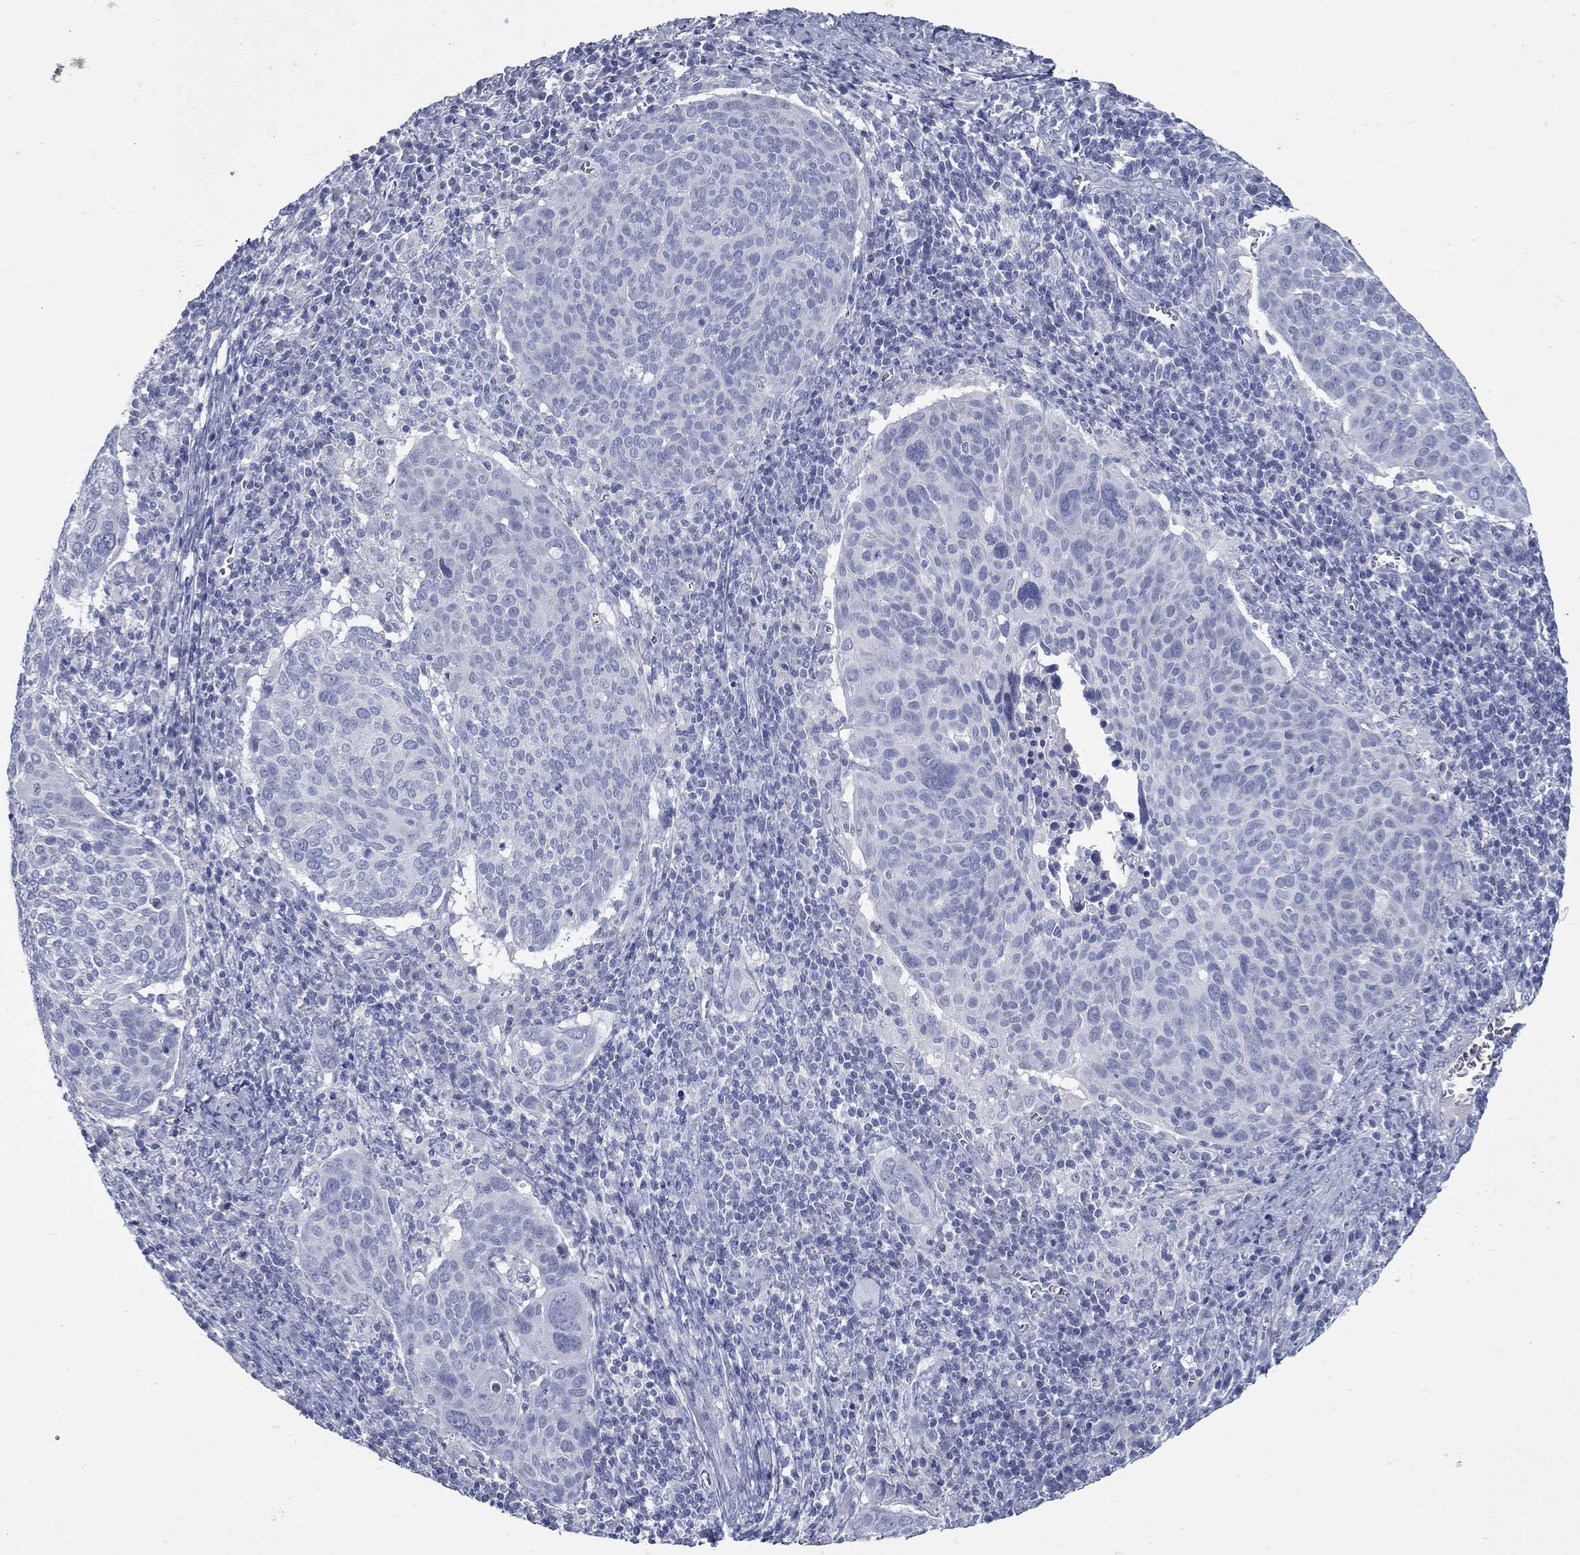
{"staining": {"intensity": "negative", "quantity": "none", "location": "none"}, "tissue": "cervical cancer", "cell_type": "Tumor cells", "image_type": "cancer", "snomed": [{"axis": "morphology", "description": "Squamous cell carcinoma, NOS"}, {"axis": "topography", "description": "Cervix"}], "caption": "Human cervical cancer stained for a protein using immunohistochemistry exhibits no staining in tumor cells.", "gene": "KIRREL2", "patient": {"sex": "female", "age": 39}}